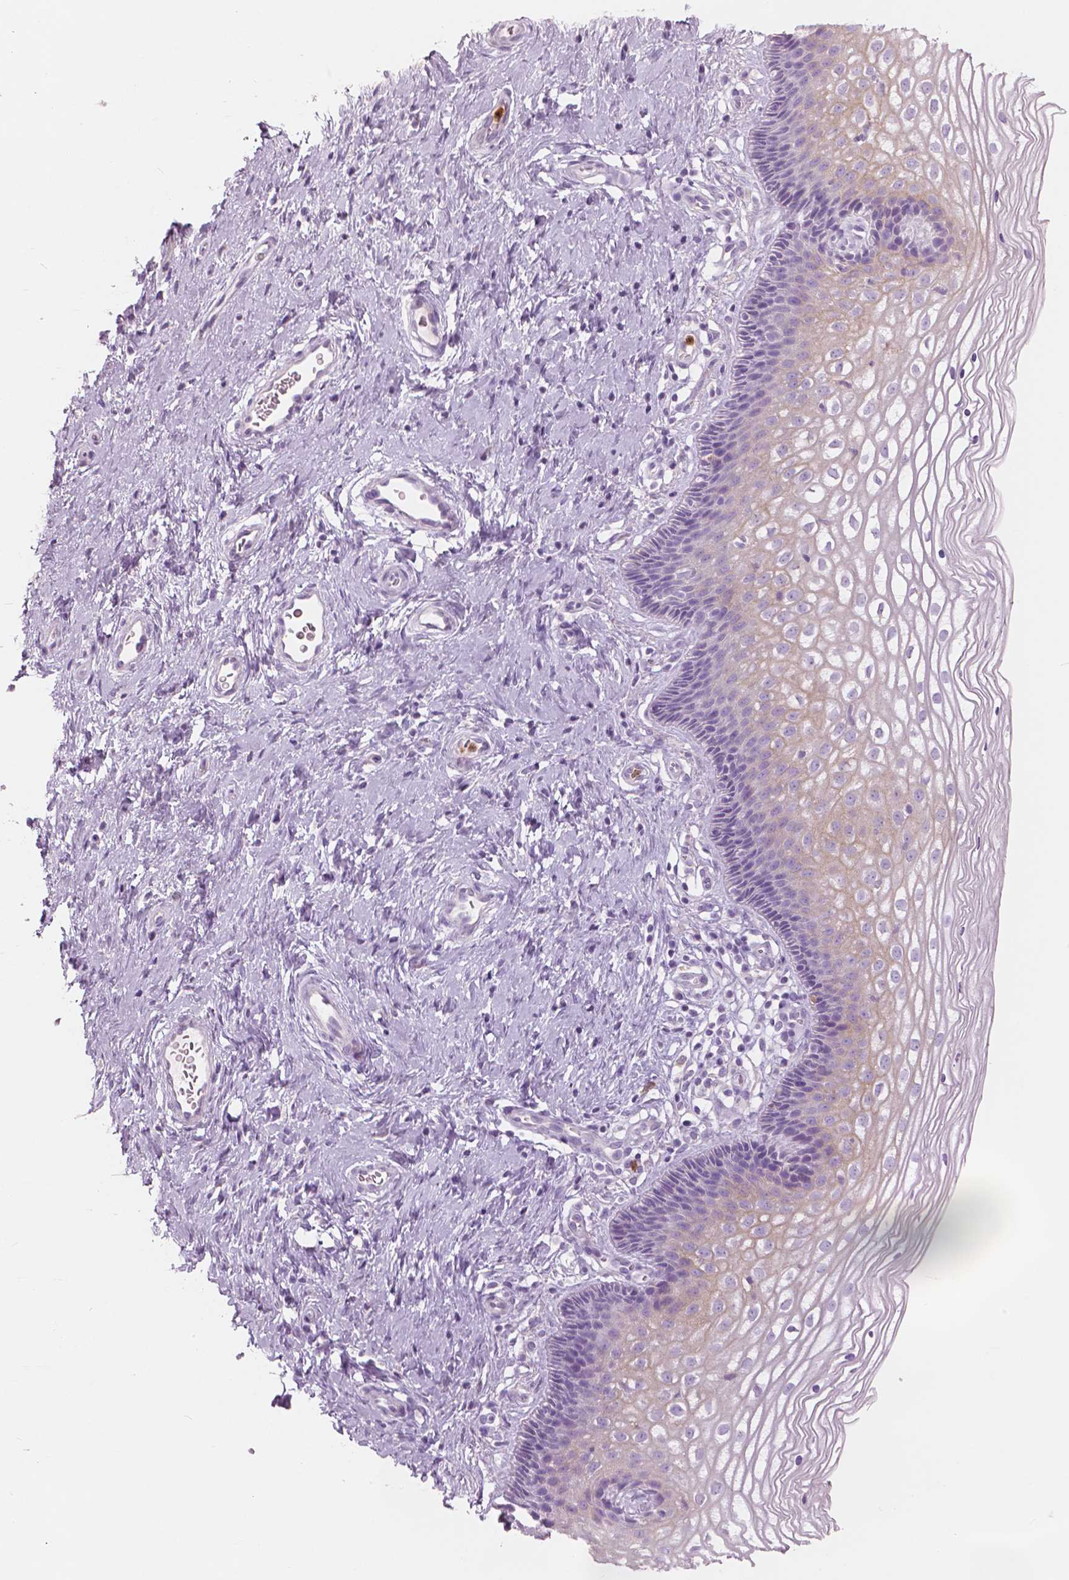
{"staining": {"intensity": "negative", "quantity": "none", "location": "none"}, "tissue": "cervix", "cell_type": "Glandular cells", "image_type": "normal", "snomed": [{"axis": "morphology", "description": "Normal tissue, NOS"}, {"axis": "topography", "description": "Cervix"}], "caption": "Immunohistochemical staining of benign human cervix reveals no significant expression in glandular cells. The staining was performed using DAB to visualize the protein expression in brown, while the nuclei were stained in blue with hematoxylin (Magnification: 20x).", "gene": "CXCR2", "patient": {"sex": "female", "age": 34}}